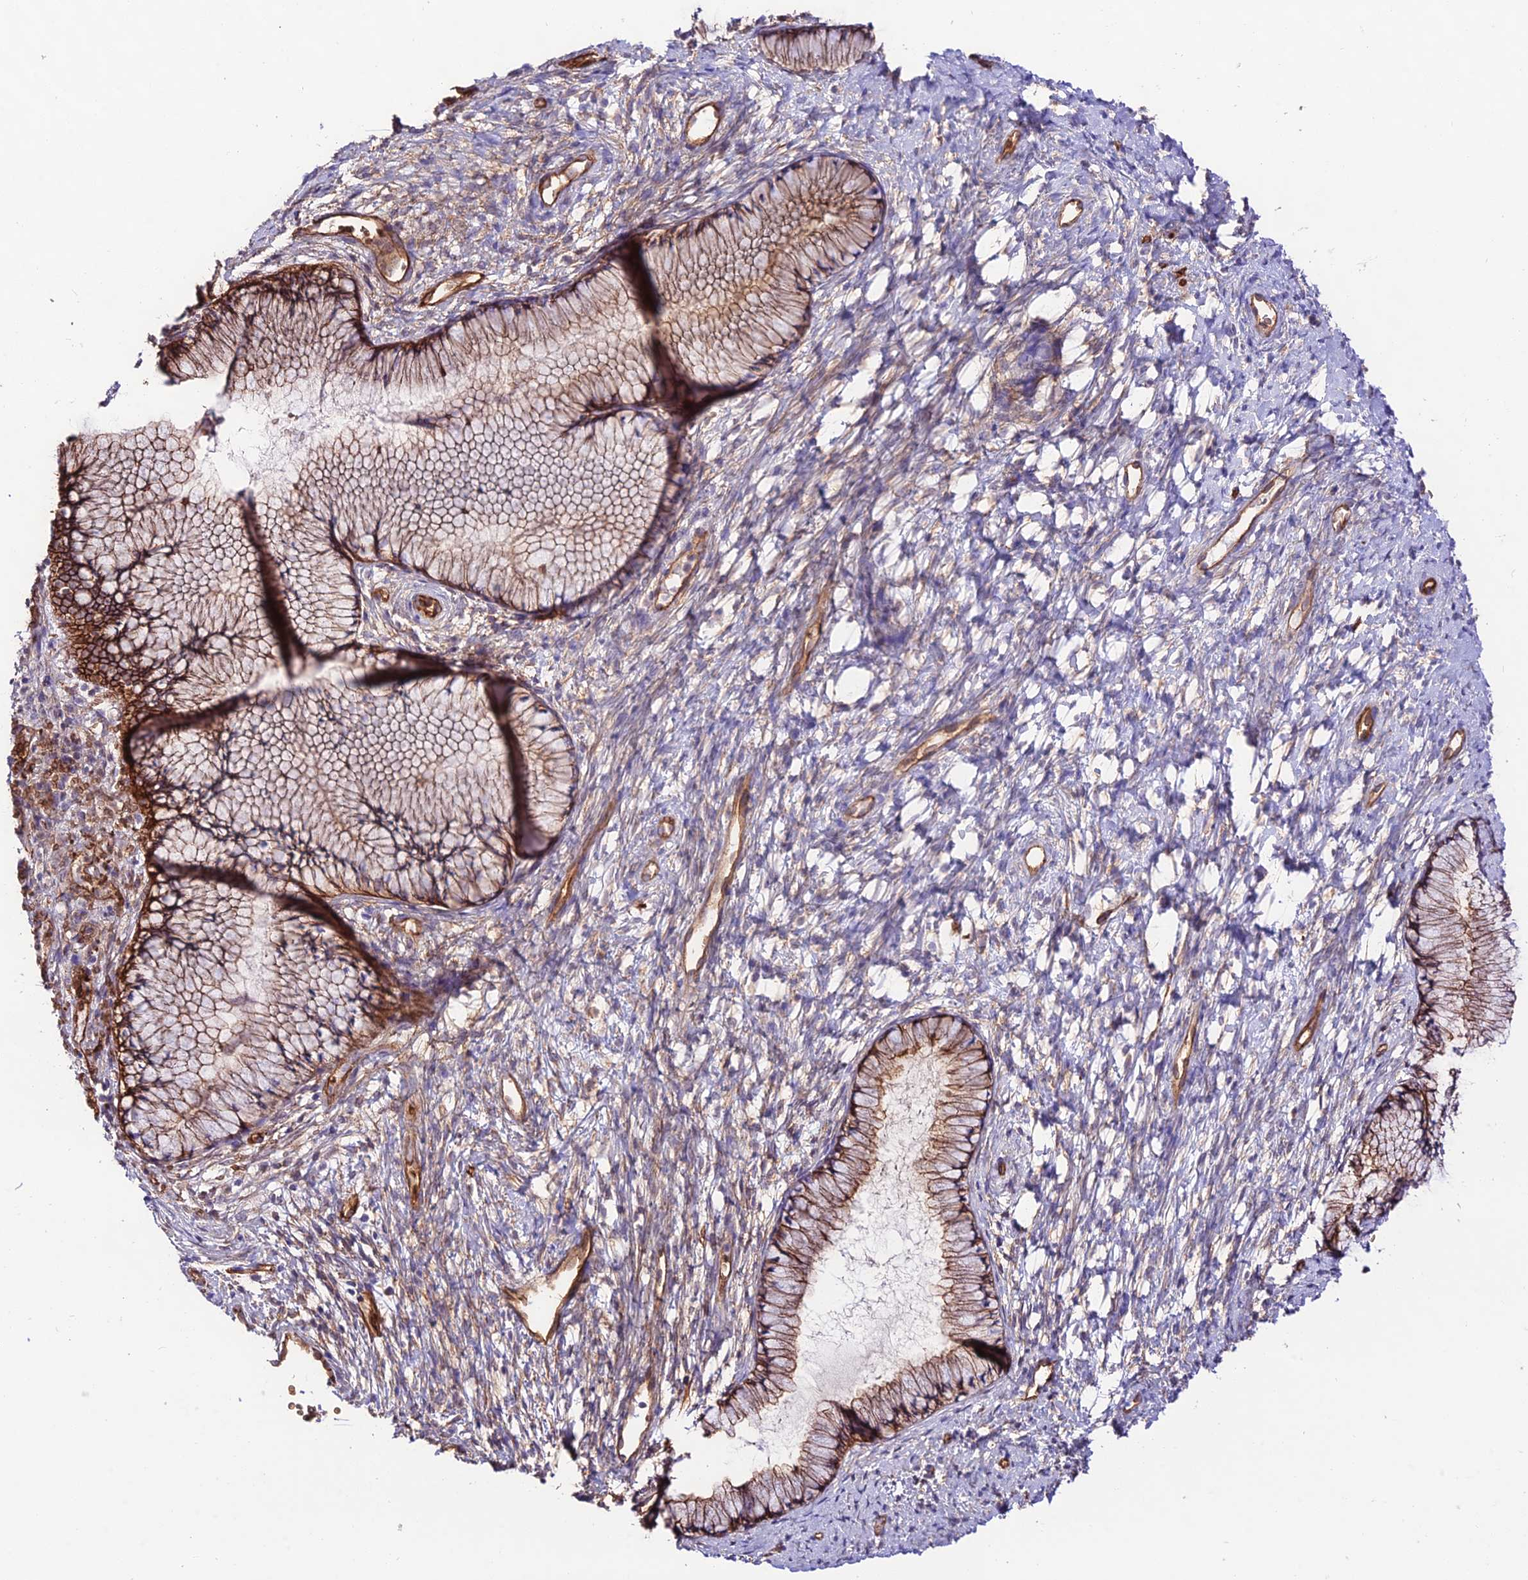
{"staining": {"intensity": "strong", "quantity": "25%-75%", "location": "cytoplasmic/membranous"}, "tissue": "cervix", "cell_type": "Glandular cells", "image_type": "normal", "snomed": [{"axis": "morphology", "description": "Normal tissue, NOS"}, {"axis": "topography", "description": "Cervix"}], "caption": "Immunohistochemical staining of benign cervix demonstrates 25%-75% levels of strong cytoplasmic/membranous protein positivity in about 25%-75% of glandular cells. Using DAB (3,3'-diaminobenzidine) (brown) and hematoxylin (blue) stains, captured at high magnification using brightfield microscopy.", "gene": "YPEL5", "patient": {"sex": "female", "age": 42}}